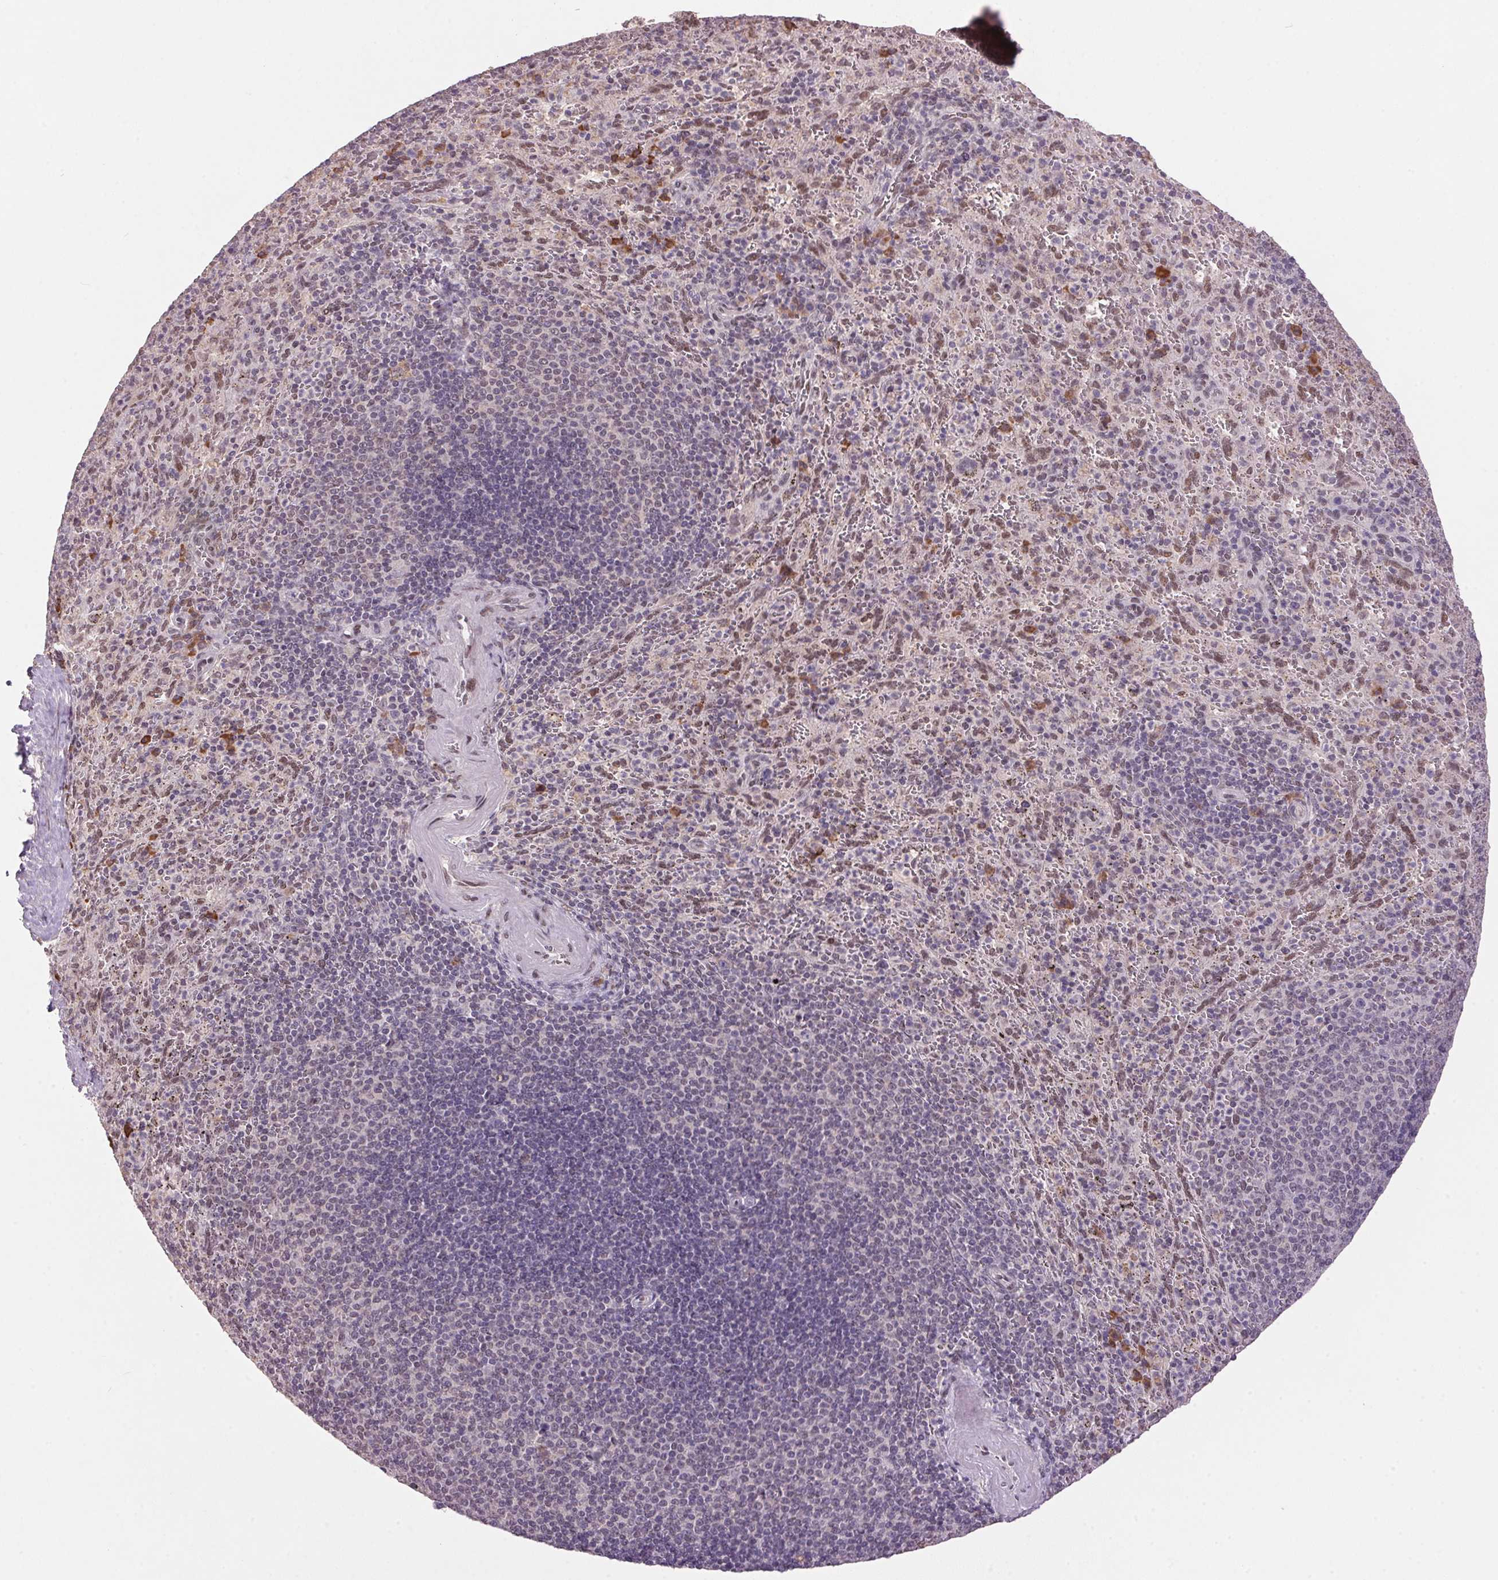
{"staining": {"intensity": "weak", "quantity": "<25%", "location": "nuclear"}, "tissue": "spleen", "cell_type": "Cells in red pulp", "image_type": "normal", "snomed": [{"axis": "morphology", "description": "Normal tissue, NOS"}, {"axis": "topography", "description": "Spleen"}], "caption": "Histopathology image shows no protein staining in cells in red pulp of benign spleen. Nuclei are stained in blue.", "gene": "ZBTB4", "patient": {"sex": "male", "age": 57}}